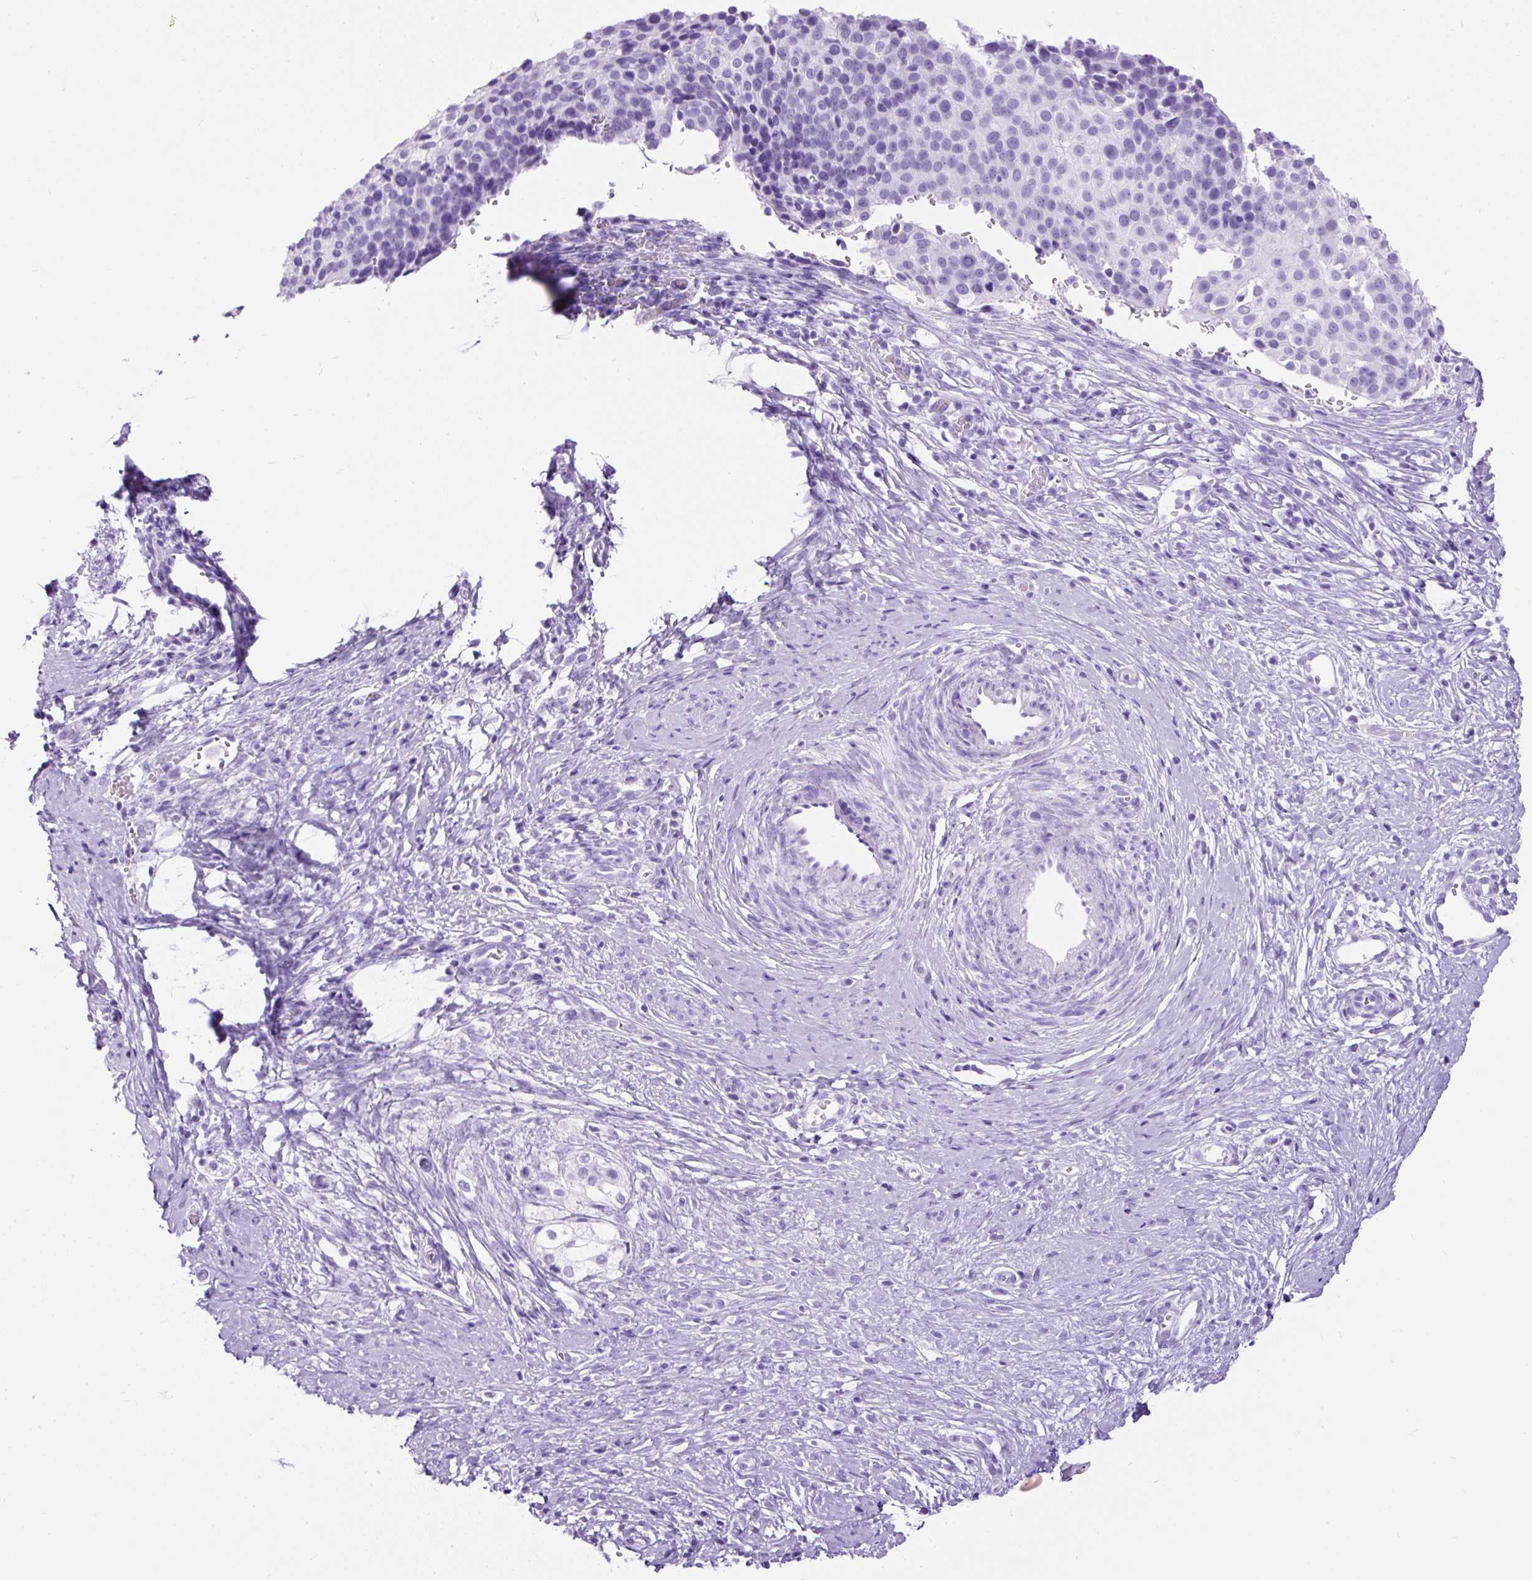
{"staining": {"intensity": "negative", "quantity": "none", "location": "none"}, "tissue": "cervical cancer", "cell_type": "Tumor cells", "image_type": "cancer", "snomed": [{"axis": "morphology", "description": "Squamous cell carcinoma, NOS"}, {"axis": "topography", "description": "Cervix"}], "caption": "This histopathology image is of squamous cell carcinoma (cervical) stained with immunohistochemistry to label a protein in brown with the nuclei are counter-stained blue. There is no staining in tumor cells.", "gene": "CEL", "patient": {"sex": "female", "age": 44}}